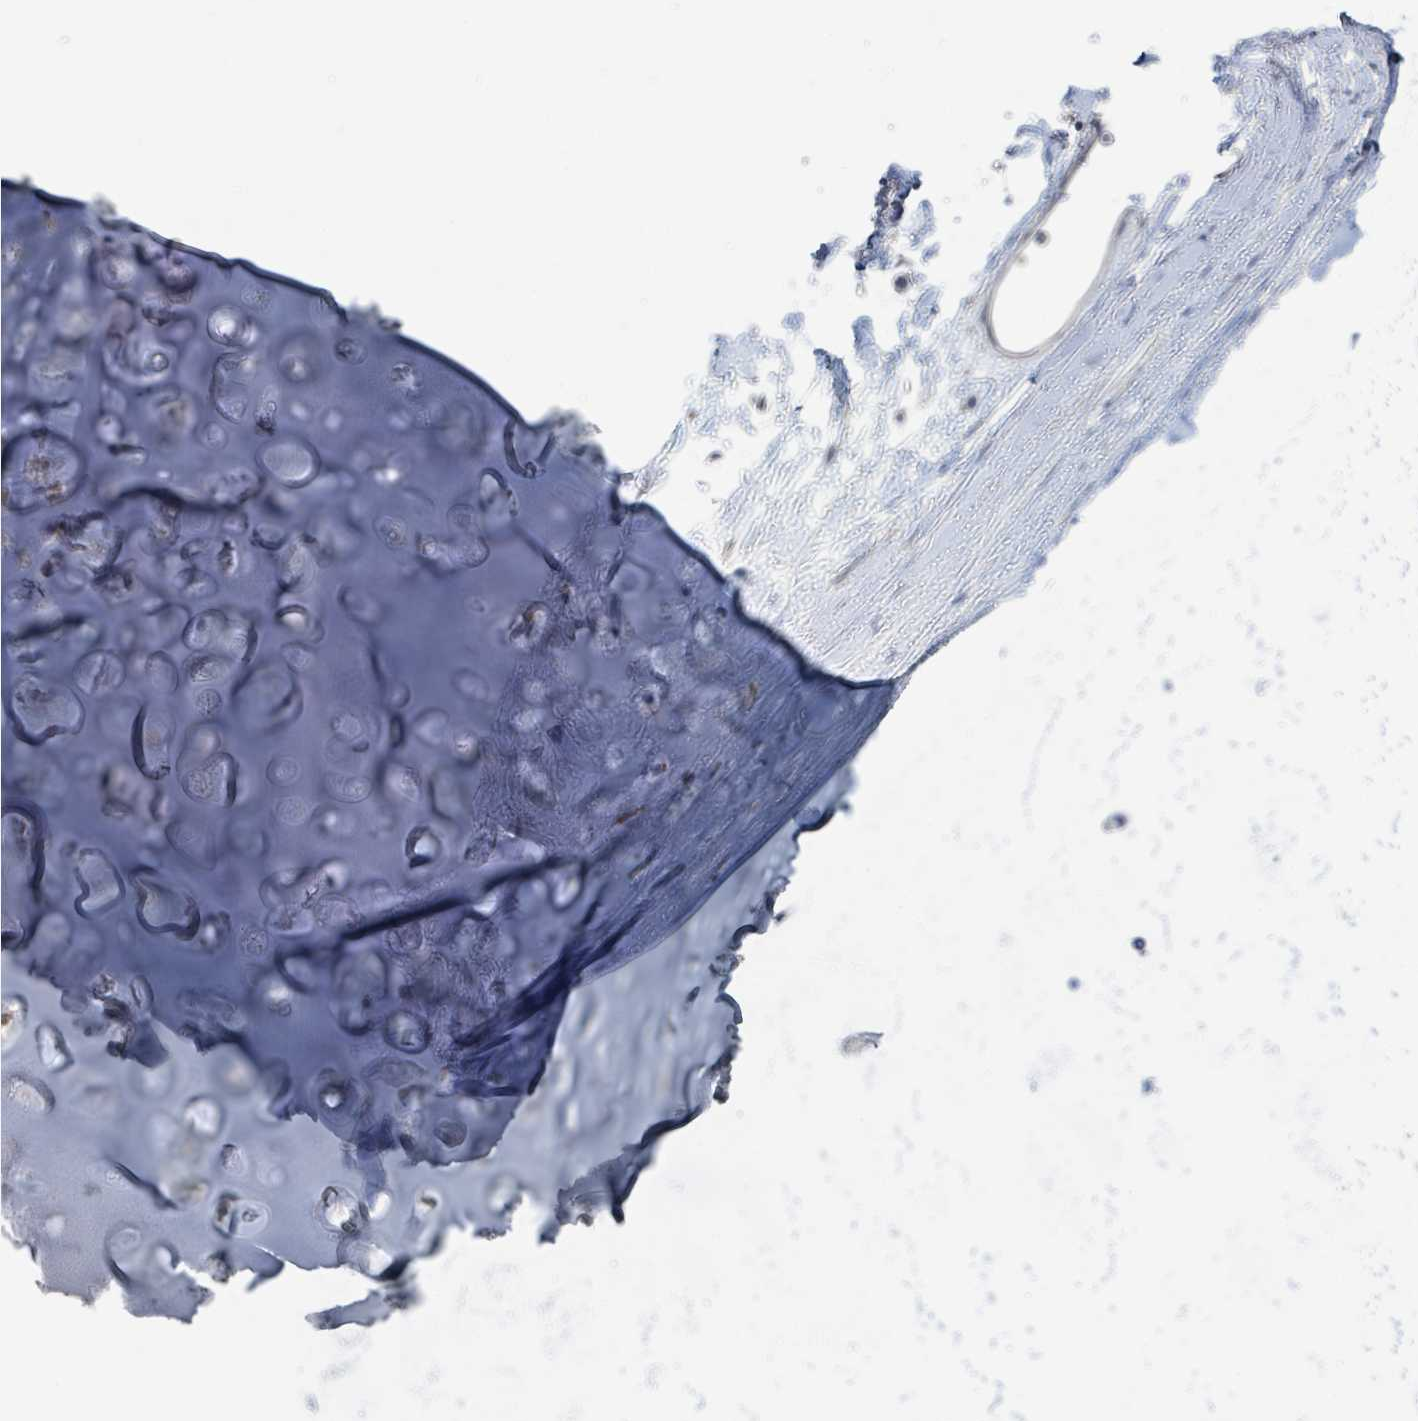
{"staining": {"intensity": "negative", "quantity": "none", "location": "none"}, "tissue": "soft tissue", "cell_type": "Chondrocytes", "image_type": "normal", "snomed": [{"axis": "morphology", "description": "Normal tissue, NOS"}, {"axis": "topography", "description": "Lymph node"}, {"axis": "topography", "description": "Cartilage tissue"}, {"axis": "topography", "description": "Bronchus"}], "caption": "Protein analysis of benign soft tissue shows no significant expression in chondrocytes.", "gene": "ANKRD55", "patient": {"sex": "female", "age": 70}}